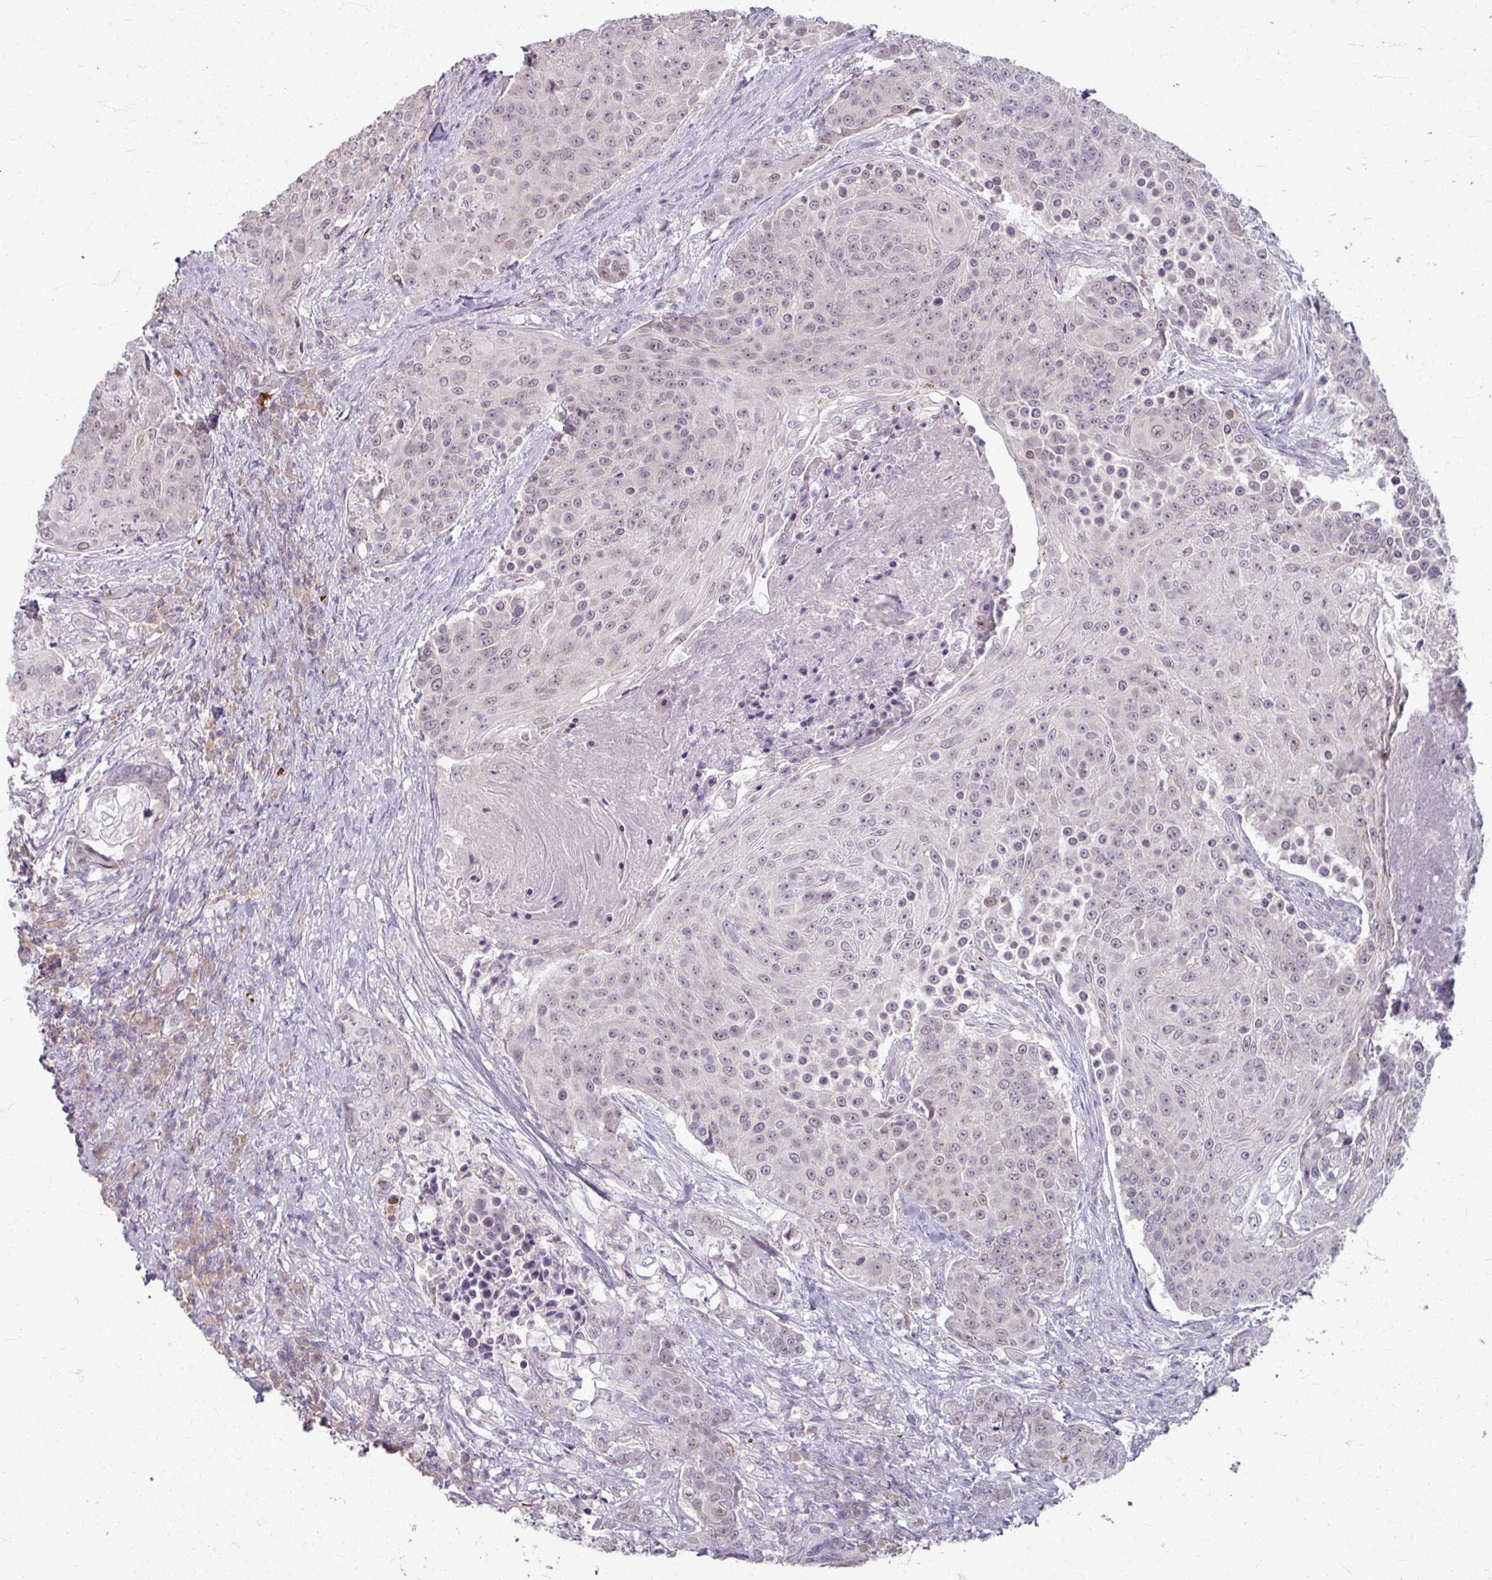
{"staining": {"intensity": "negative", "quantity": "none", "location": "none"}, "tissue": "urothelial cancer", "cell_type": "Tumor cells", "image_type": "cancer", "snomed": [{"axis": "morphology", "description": "Urothelial carcinoma, High grade"}, {"axis": "topography", "description": "Urinary bladder"}], "caption": "Tumor cells show no significant positivity in urothelial cancer.", "gene": "KMT5C", "patient": {"sex": "female", "age": 63}}